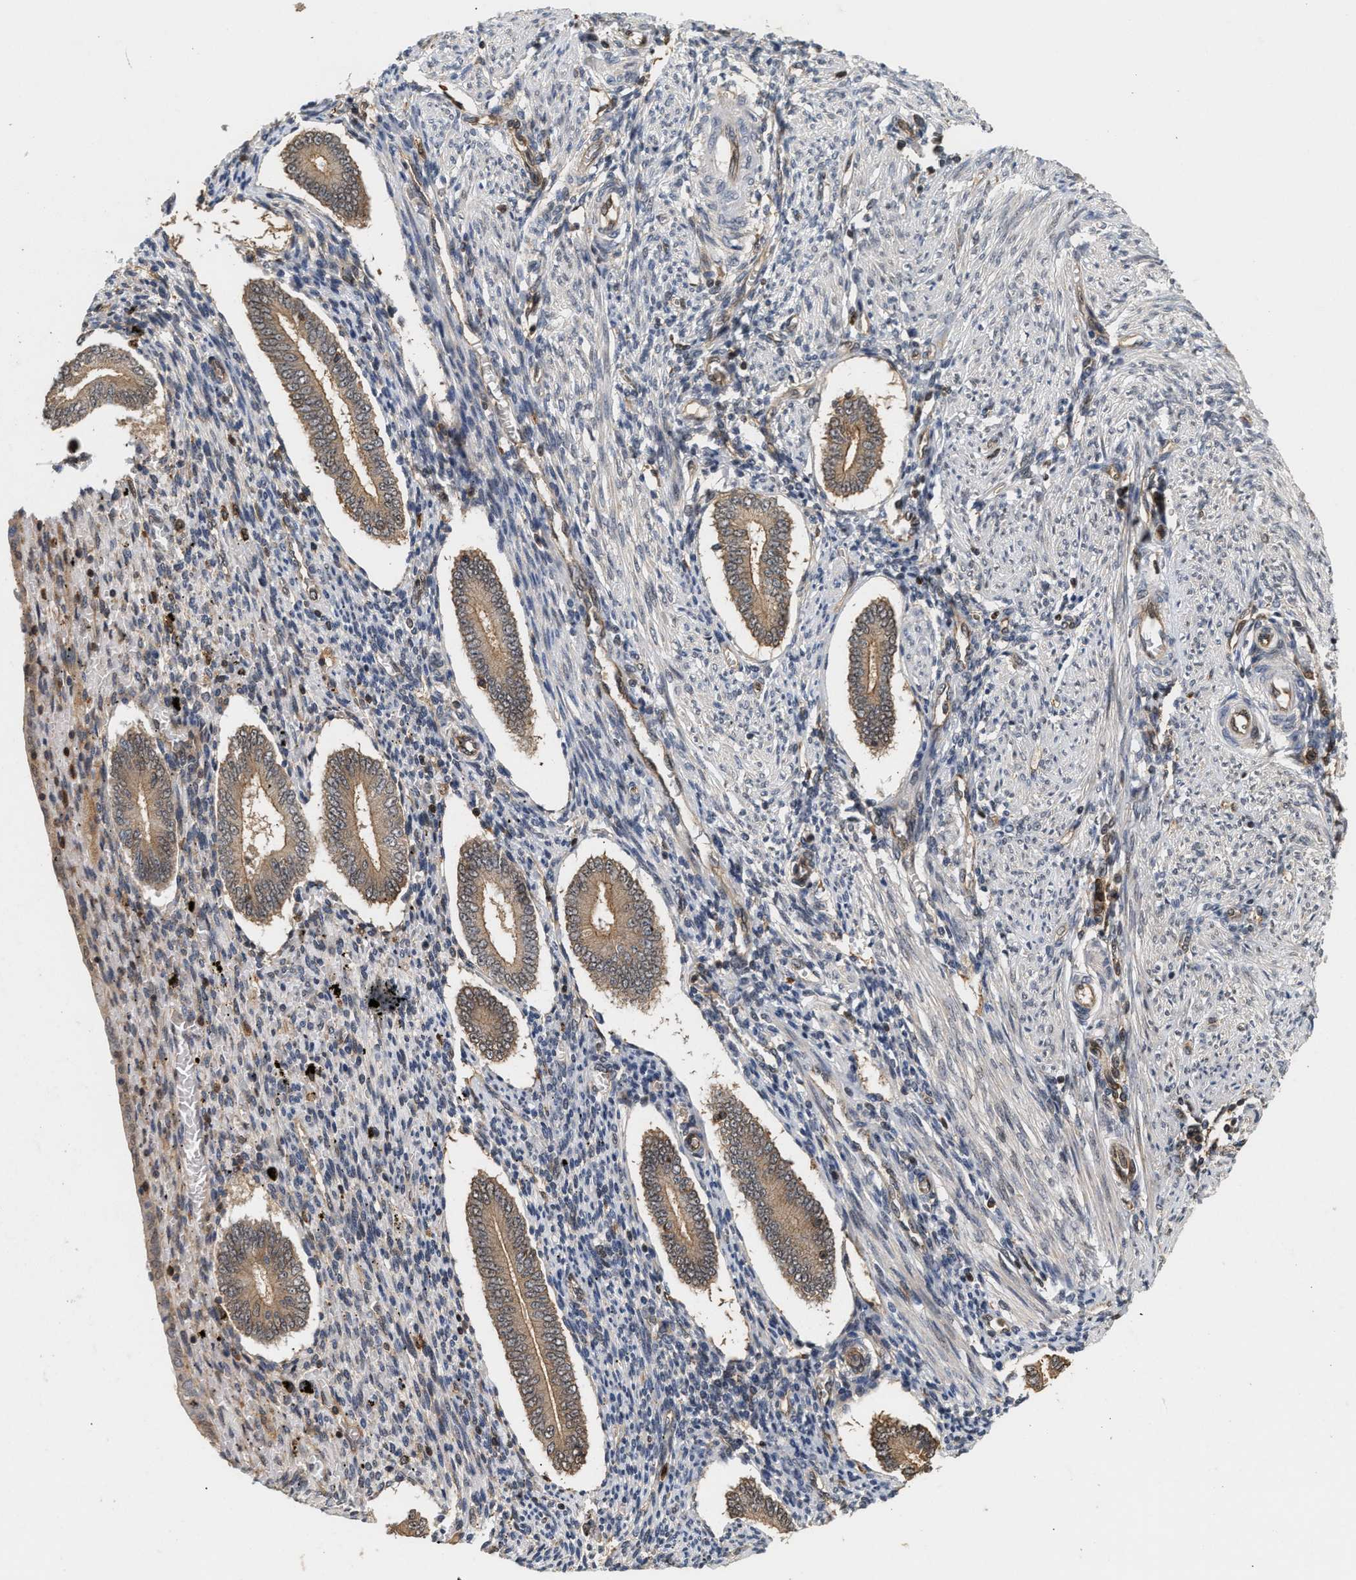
{"staining": {"intensity": "weak", "quantity": "<25%", "location": "cytoplasmic/membranous"}, "tissue": "endometrium", "cell_type": "Cells in endometrial stroma", "image_type": "normal", "snomed": [{"axis": "morphology", "description": "Normal tissue, NOS"}, {"axis": "topography", "description": "Endometrium"}], "caption": "An image of human endometrium is negative for staining in cells in endometrial stroma. Nuclei are stained in blue.", "gene": "ABHD5", "patient": {"sex": "female", "age": 42}}